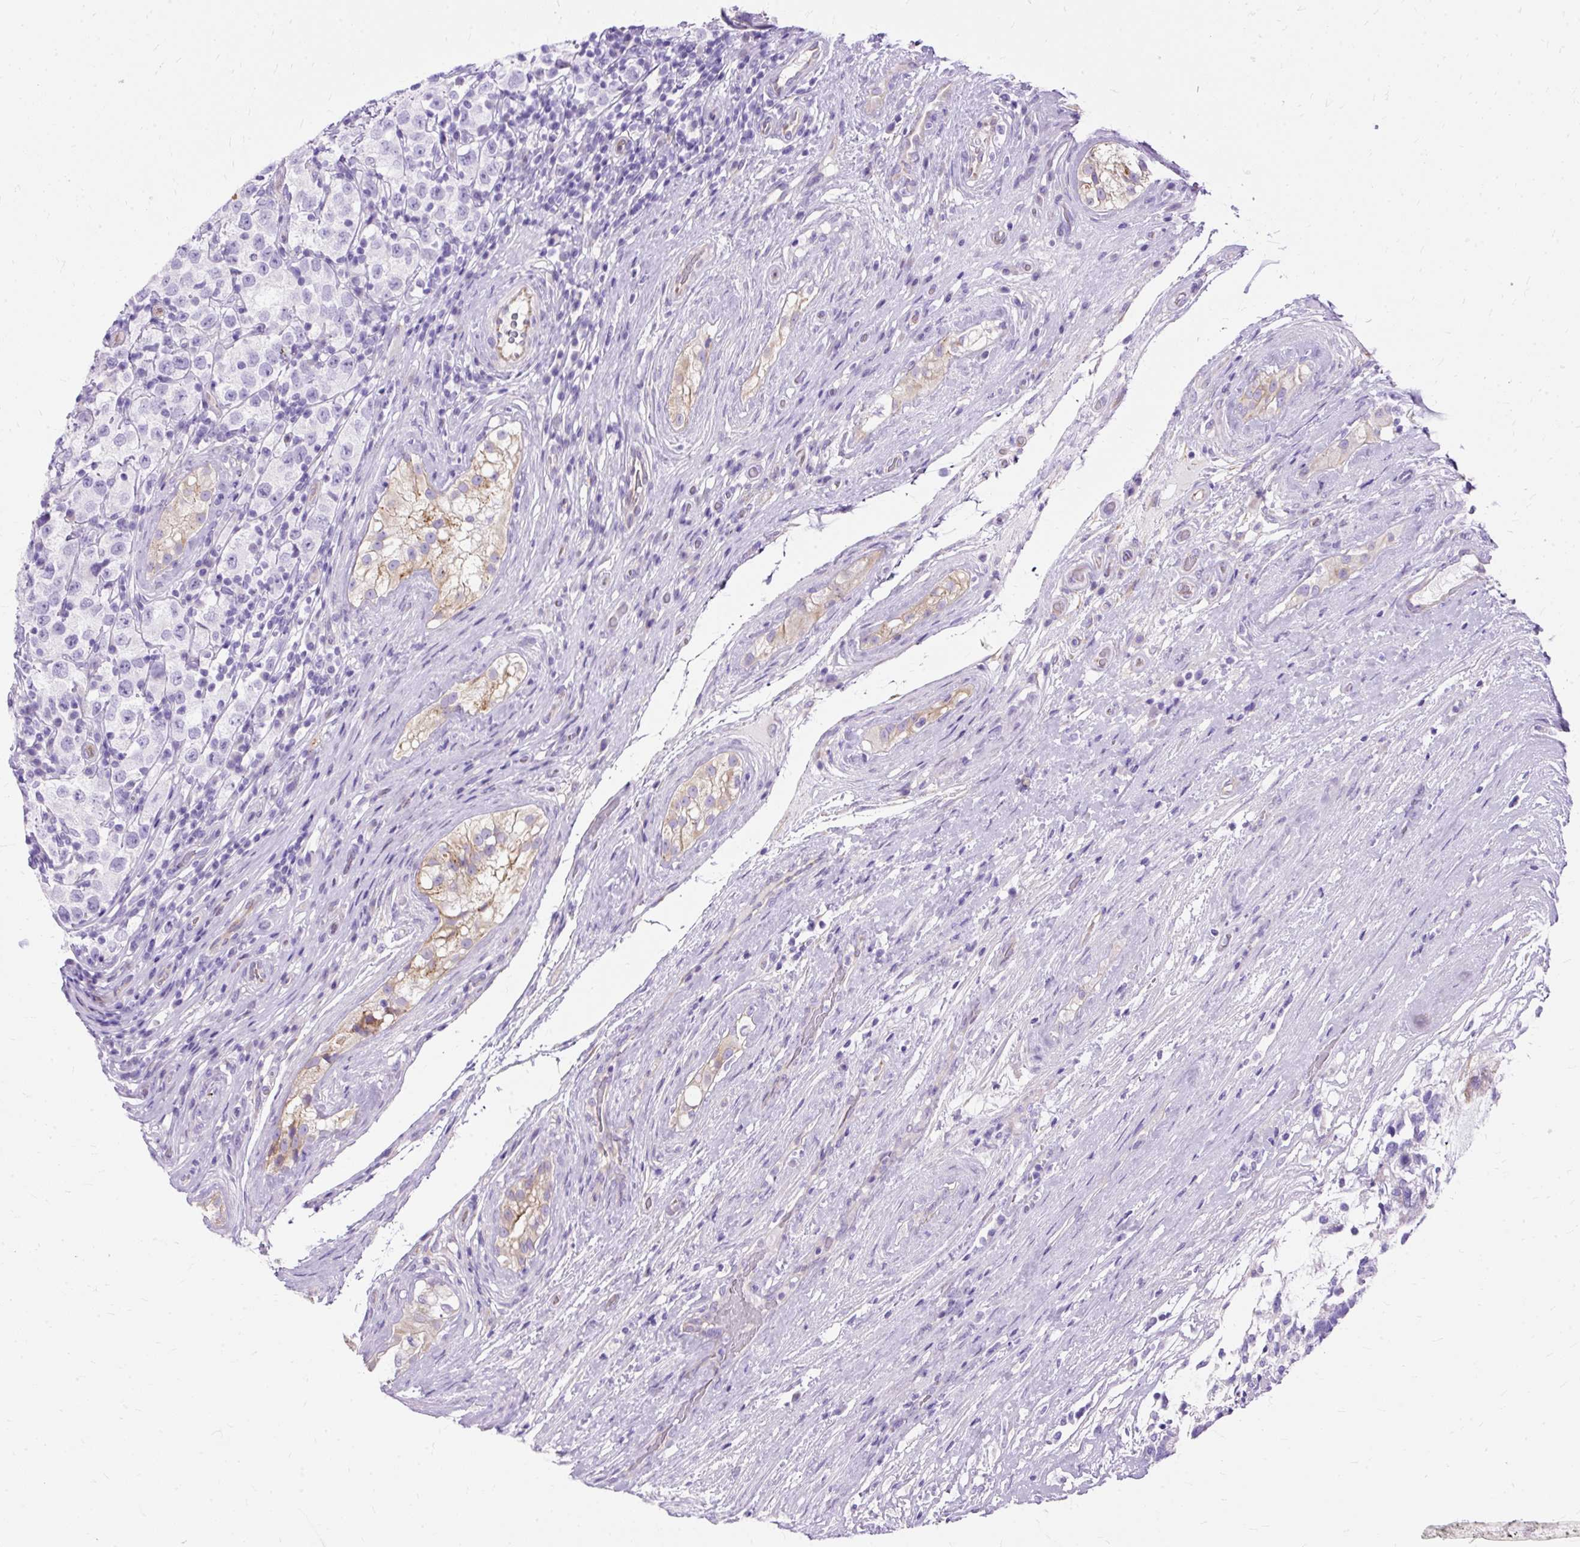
{"staining": {"intensity": "negative", "quantity": "none", "location": "none"}, "tissue": "testis cancer", "cell_type": "Tumor cells", "image_type": "cancer", "snomed": [{"axis": "morphology", "description": "Seminoma, NOS"}, {"axis": "morphology", "description": "Carcinoma, Embryonal, NOS"}, {"axis": "topography", "description": "Testis"}], "caption": "DAB immunohistochemical staining of human testis seminoma demonstrates no significant positivity in tumor cells.", "gene": "MYO6", "patient": {"sex": "male", "age": 41}}